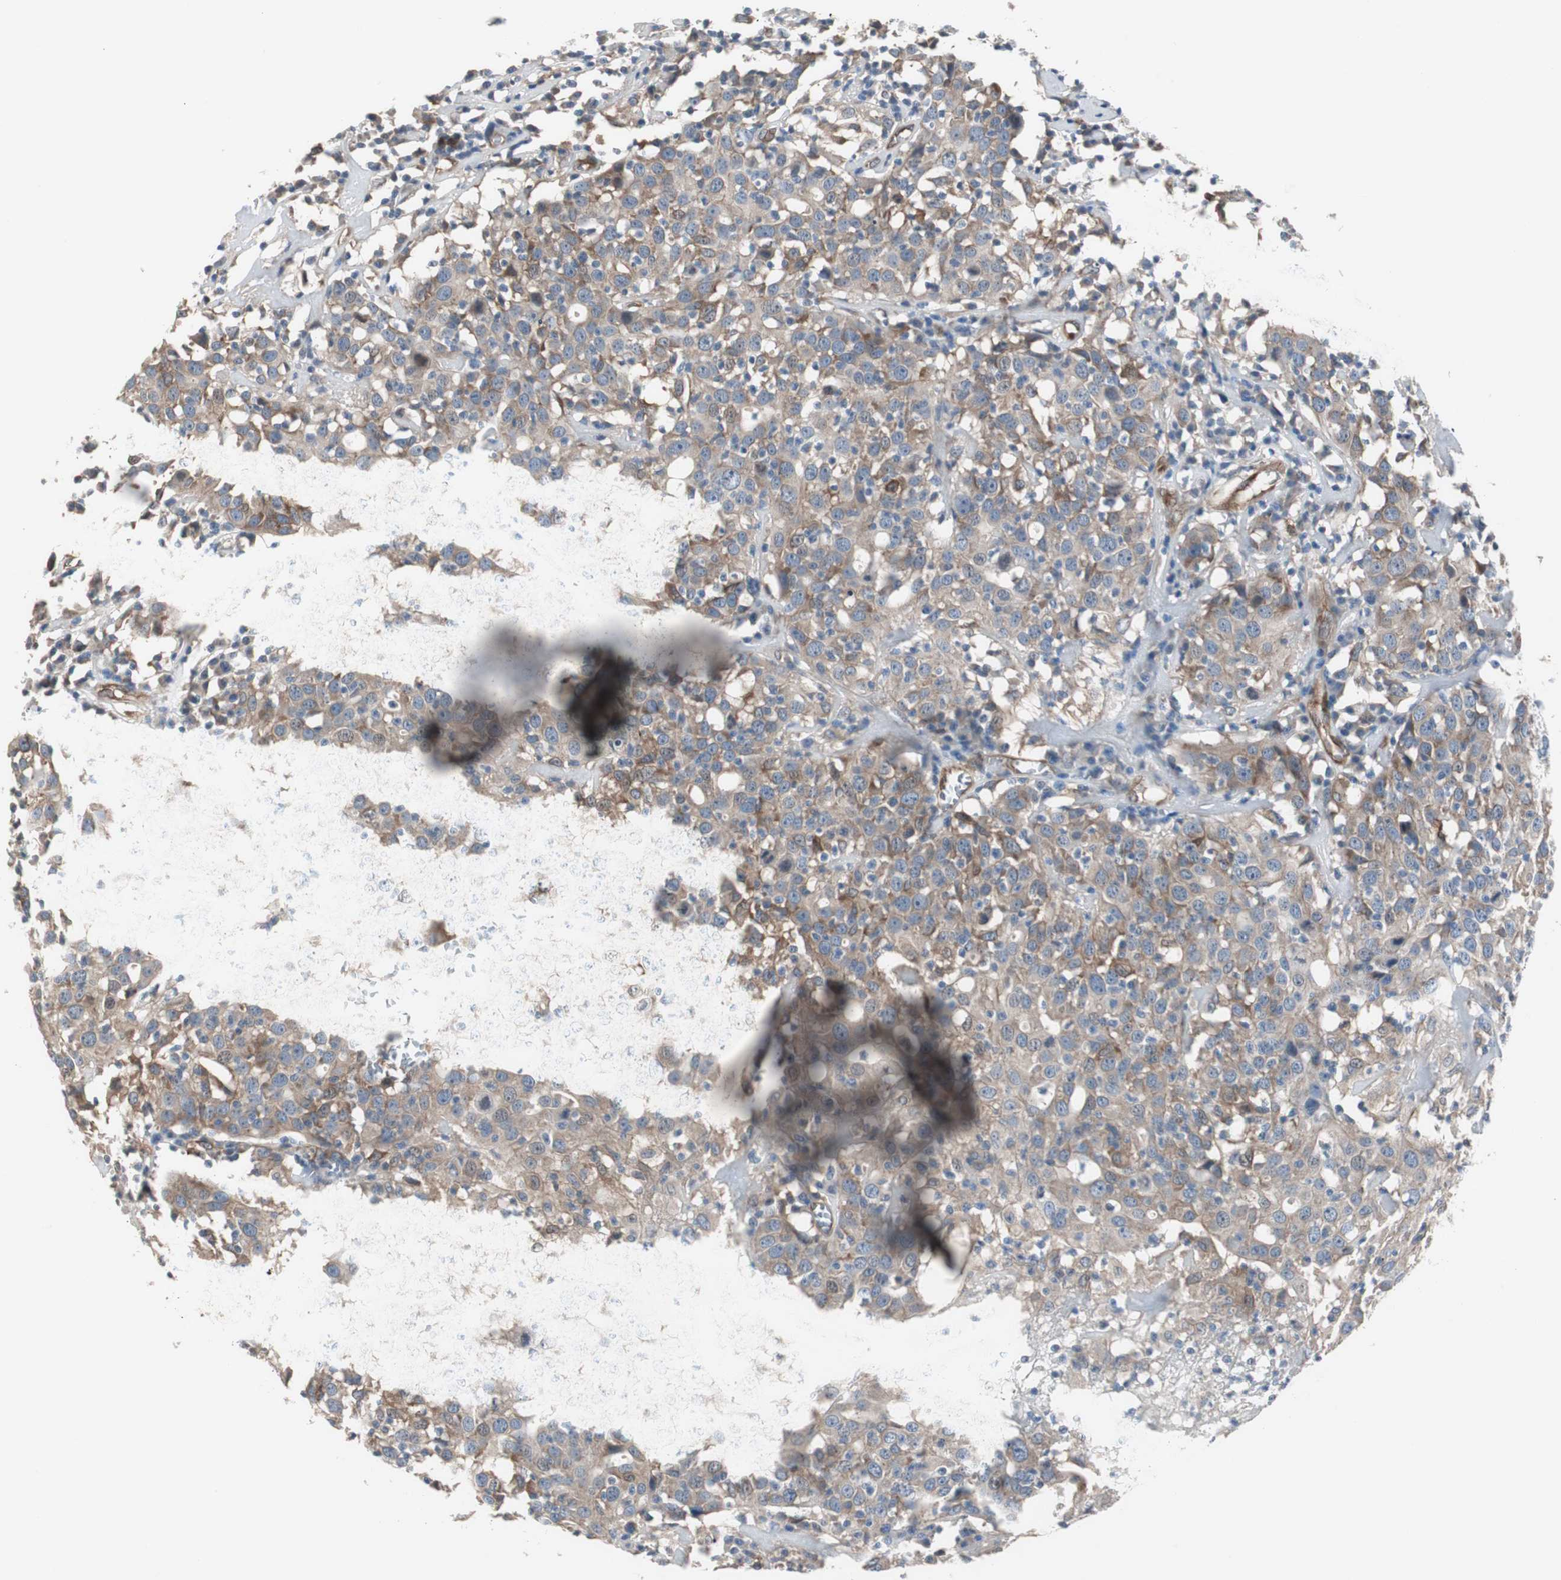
{"staining": {"intensity": "moderate", "quantity": ">75%", "location": "cytoplasmic/membranous"}, "tissue": "head and neck cancer", "cell_type": "Tumor cells", "image_type": "cancer", "snomed": [{"axis": "morphology", "description": "Adenocarcinoma, NOS"}, {"axis": "topography", "description": "Salivary gland"}, {"axis": "topography", "description": "Head-Neck"}], "caption": "IHC (DAB) staining of head and neck adenocarcinoma shows moderate cytoplasmic/membranous protein expression in approximately >75% of tumor cells.", "gene": "SWAP70", "patient": {"sex": "female", "age": 65}}